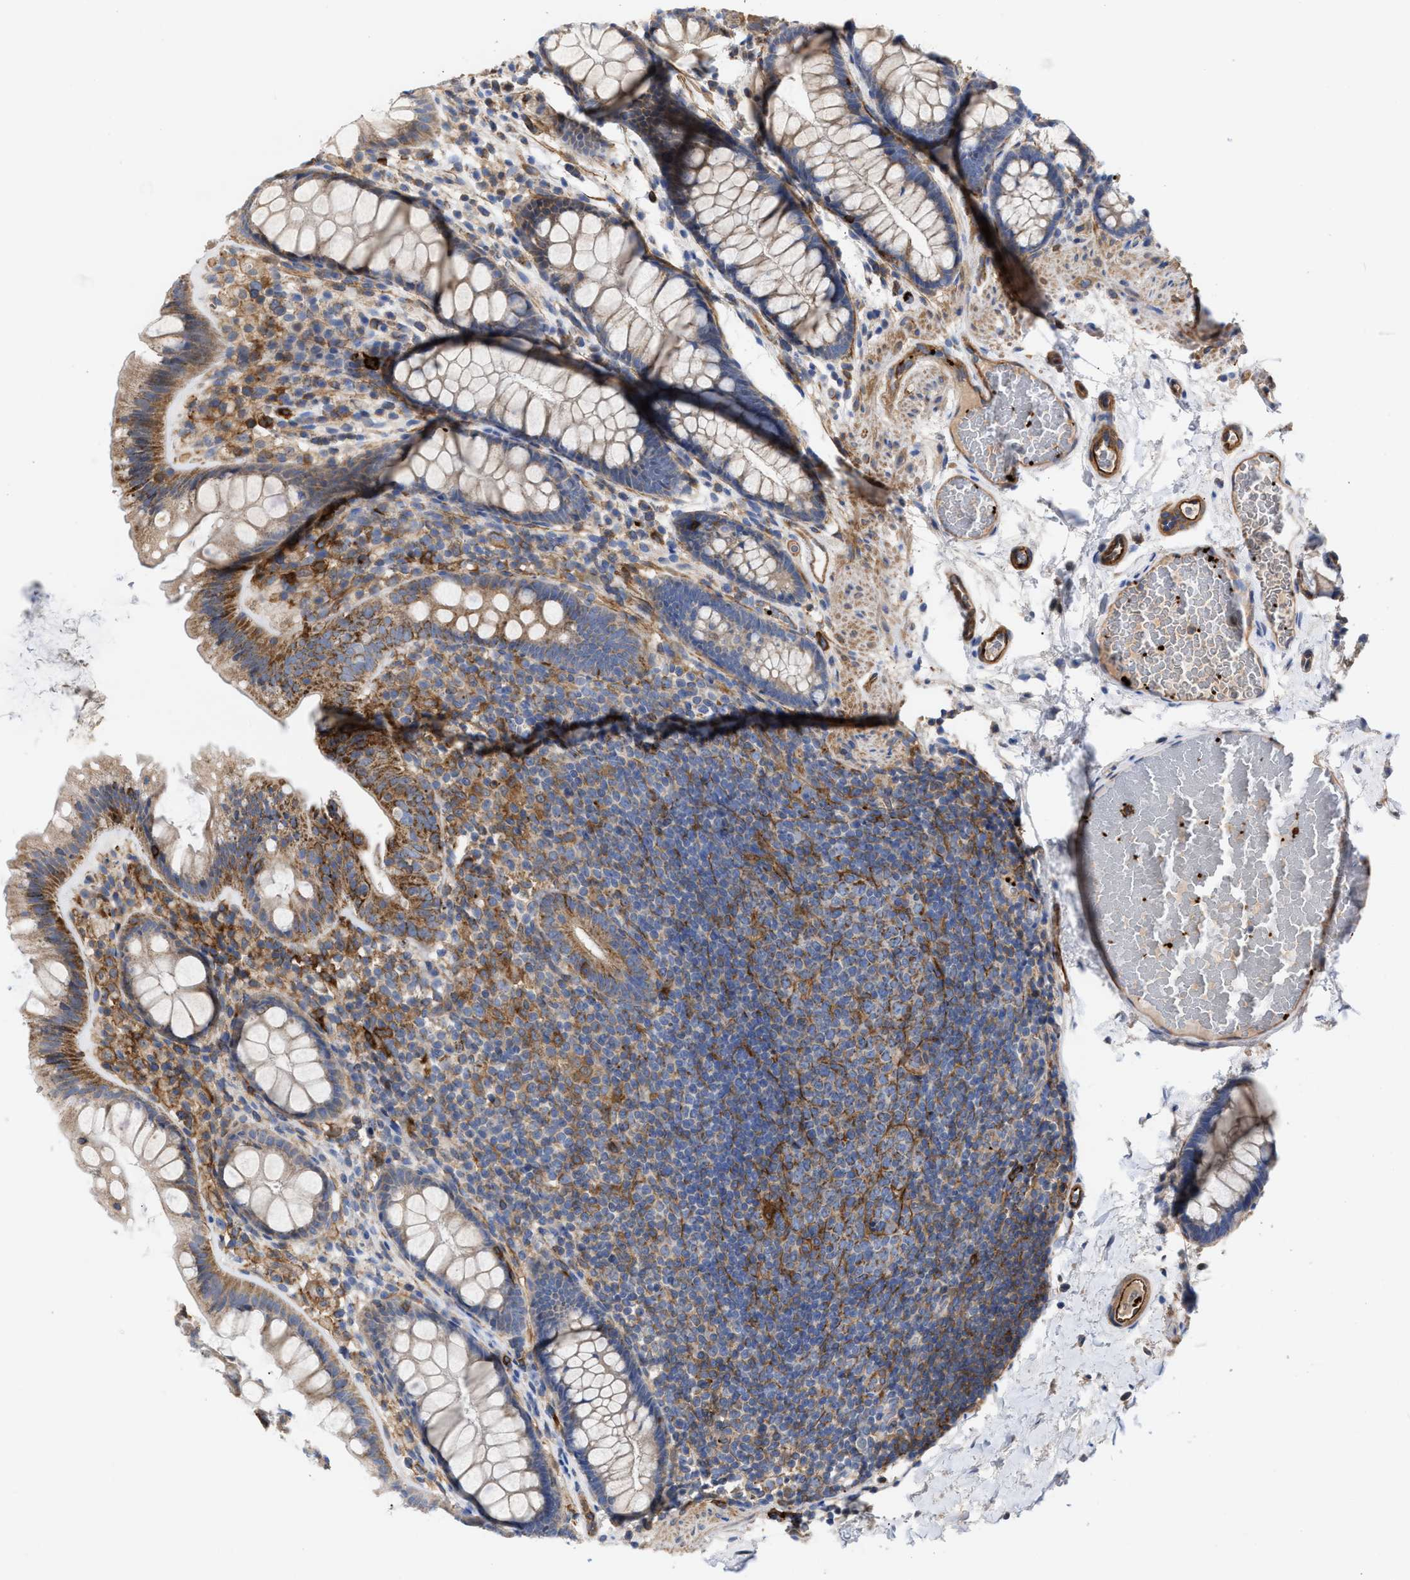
{"staining": {"intensity": "strong", "quantity": ">75%", "location": "cytoplasmic/membranous"}, "tissue": "colon", "cell_type": "Endothelial cells", "image_type": "normal", "snomed": [{"axis": "morphology", "description": "Normal tissue, NOS"}, {"axis": "topography", "description": "Colon"}], "caption": "Protein staining by immunohistochemistry shows strong cytoplasmic/membranous positivity in about >75% of endothelial cells in unremarkable colon. (DAB IHC, brown staining for protein, blue staining for nuclei).", "gene": "HS3ST5", "patient": {"sex": "female", "age": 56}}